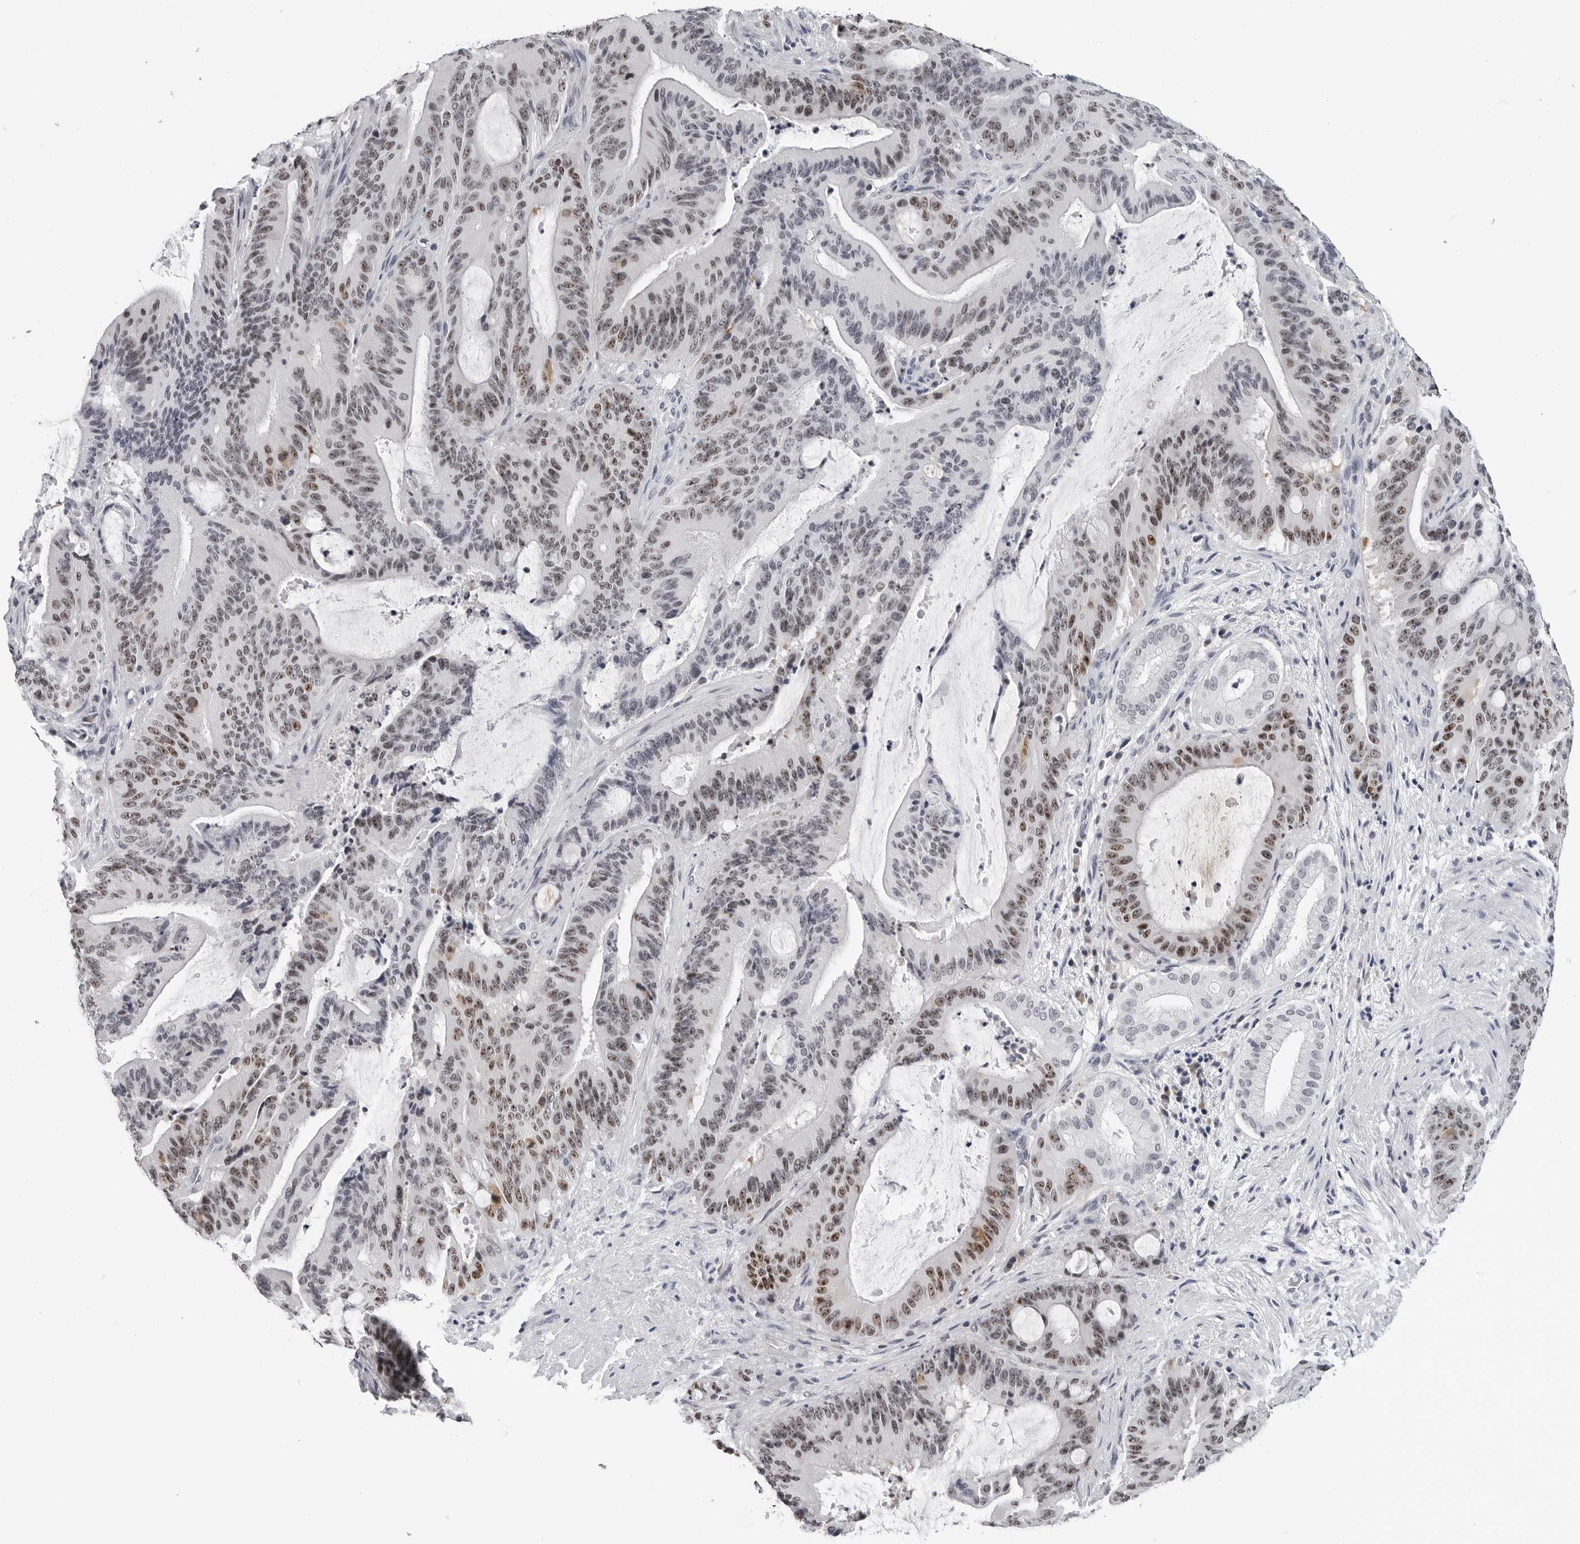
{"staining": {"intensity": "moderate", "quantity": ">75%", "location": "nuclear"}, "tissue": "liver cancer", "cell_type": "Tumor cells", "image_type": "cancer", "snomed": [{"axis": "morphology", "description": "Normal tissue, NOS"}, {"axis": "morphology", "description": "Cholangiocarcinoma"}, {"axis": "topography", "description": "Liver"}, {"axis": "topography", "description": "Peripheral nerve tissue"}], "caption": "Liver cholangiocarcinoma stained with DAB IHC reveals medium levels of moderate nuclear positivity in approximately >75% of tumor cells. (DAB (3,3'-diaminobenzidine) IHC, brown staining for protein, blue staining for nuclei).", "gene": "GNL2", "patient": {"sex": "female", "age": 73}}